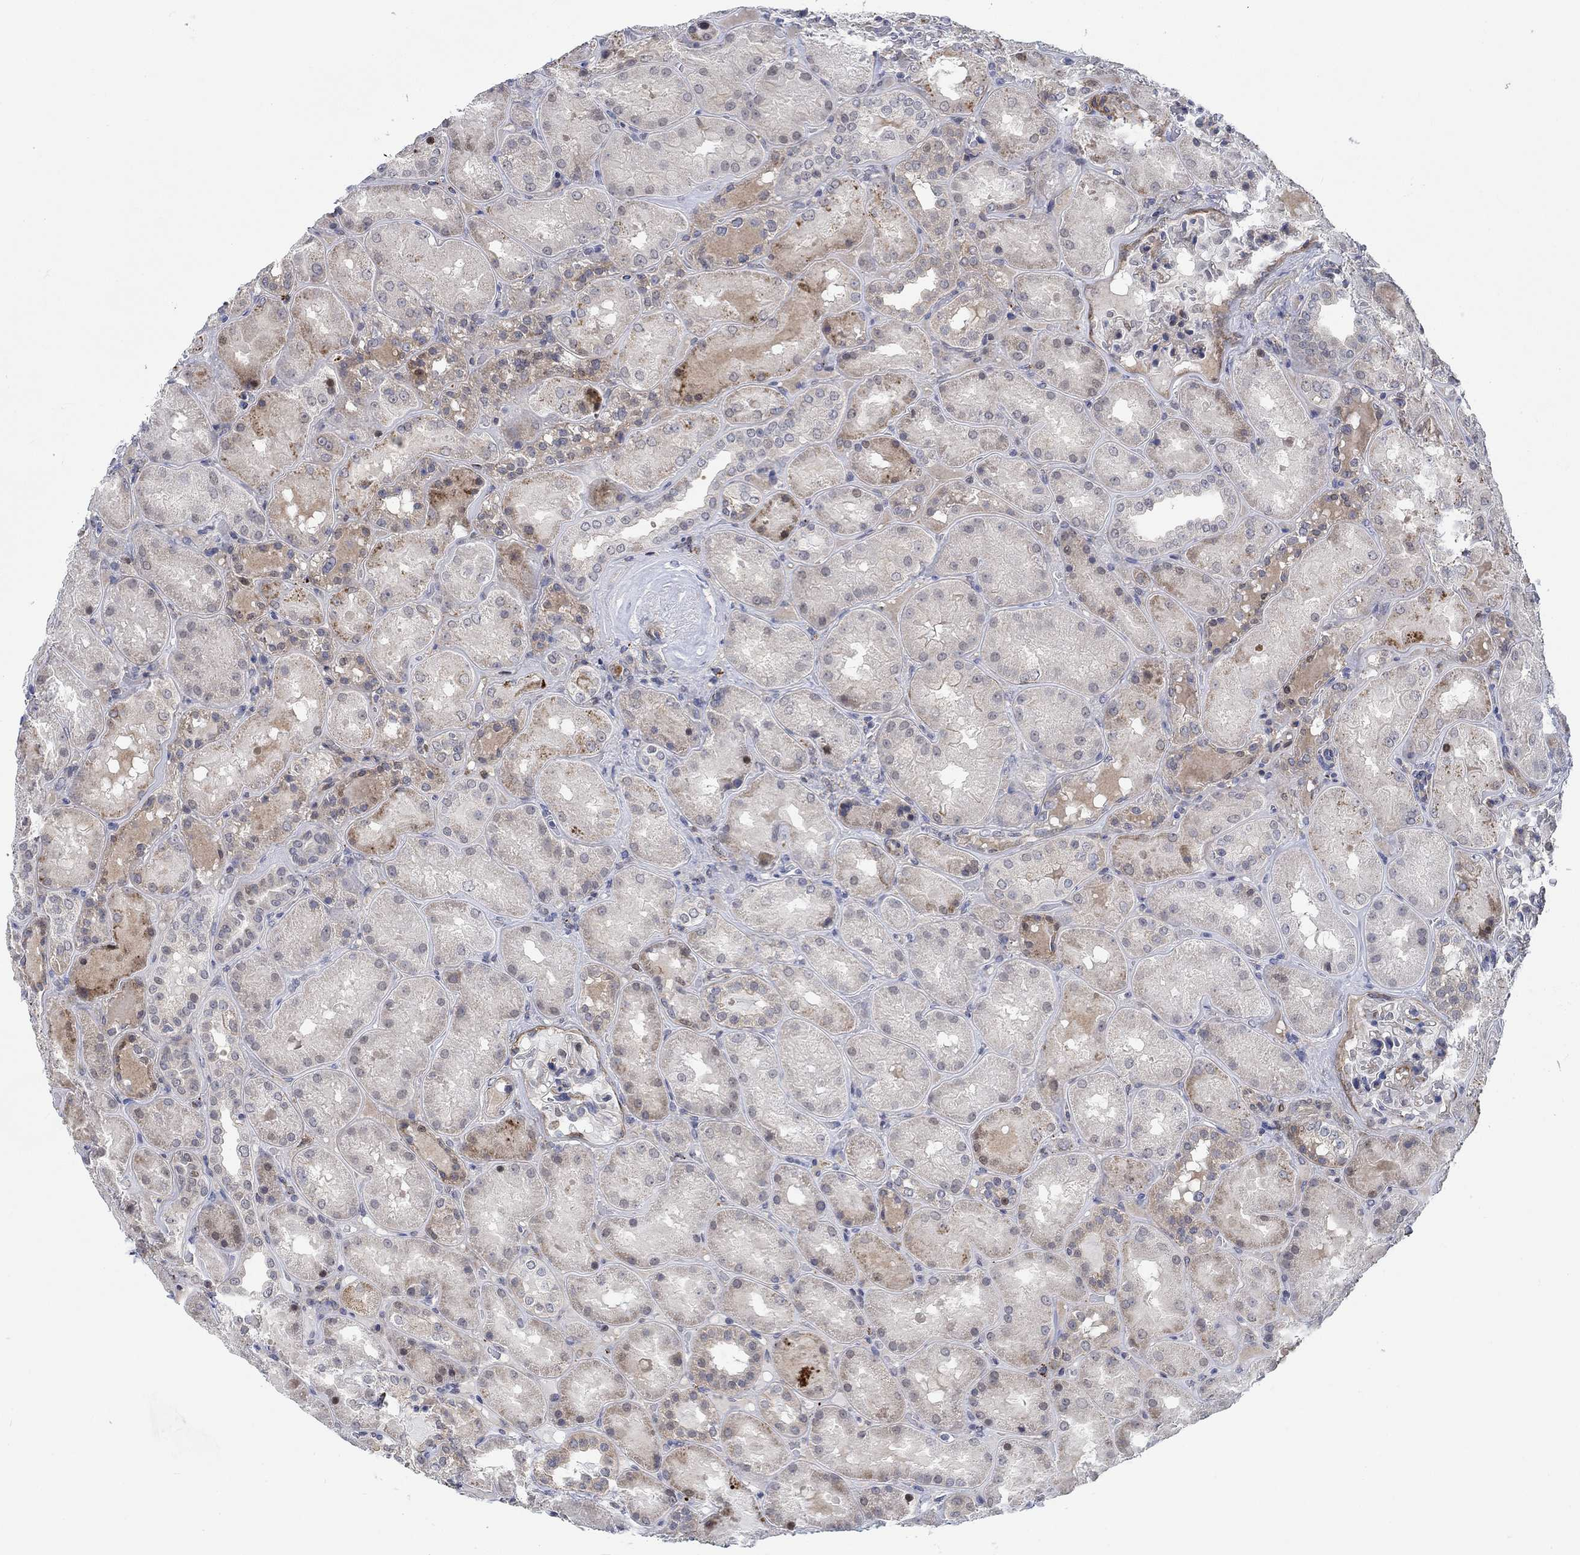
{"staining": {"intensity": "negative", "quantity": "none", "location": "none"}, "tissue": "kidney", "cell_type": "Cells in glomeruli", "image_type": "normal", "snomed": [{"axis": "morphology", "description": "Normal tissue, NOS"}, {"axis": "topography", "description": "Kidney"}], "caption": "IHC of unremarkable human kidney demonstrates no staining in cells in glomeruli.", "gene": "KCNH8", "patient": {"sex": "male", "age": 73}}